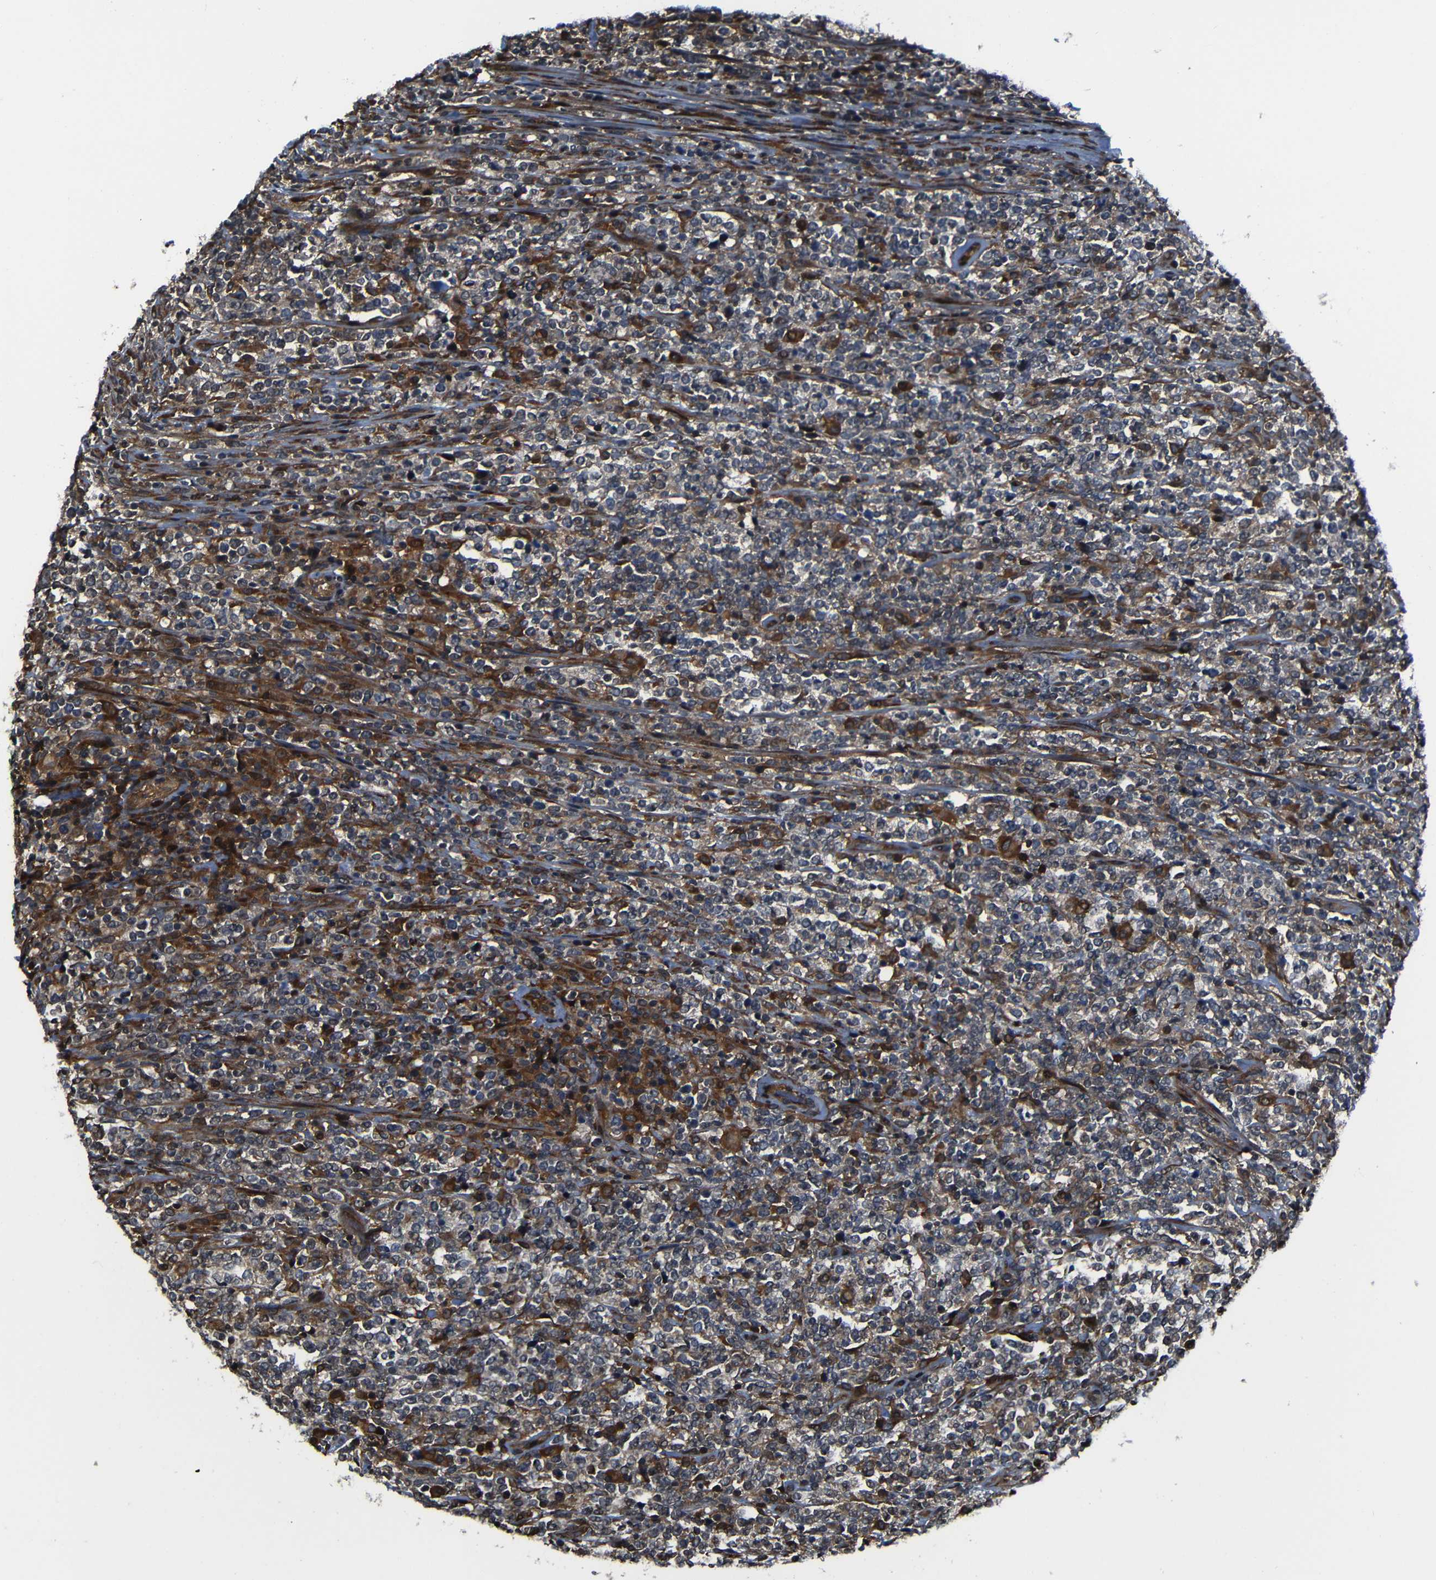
{"staining": {"intensity": "moderate", "quantity": ">75%", "location": "cytoplasmic/membranous"}, "tissue": "lymphoma", "cell_type": "Tumor cells", "image_type": "cancer", "snomed": [{"axis": "morphology", "description": "Malignant lymphoma, non-Hodgkin's type, High grade"}, {"axis": "topography", "description": "Soft tissue"}], "caption": "IHC histopathology image of malignant lymphoma, non-Hodgkin's type (high-grade) stained for a protein (brown), which reveals medium levels of moderate cytoplasmic/membranous expression in approximately >75% of tumor cells.", "gene": "KIAA0513", "patient": {"sex": "male", "age": 18}}